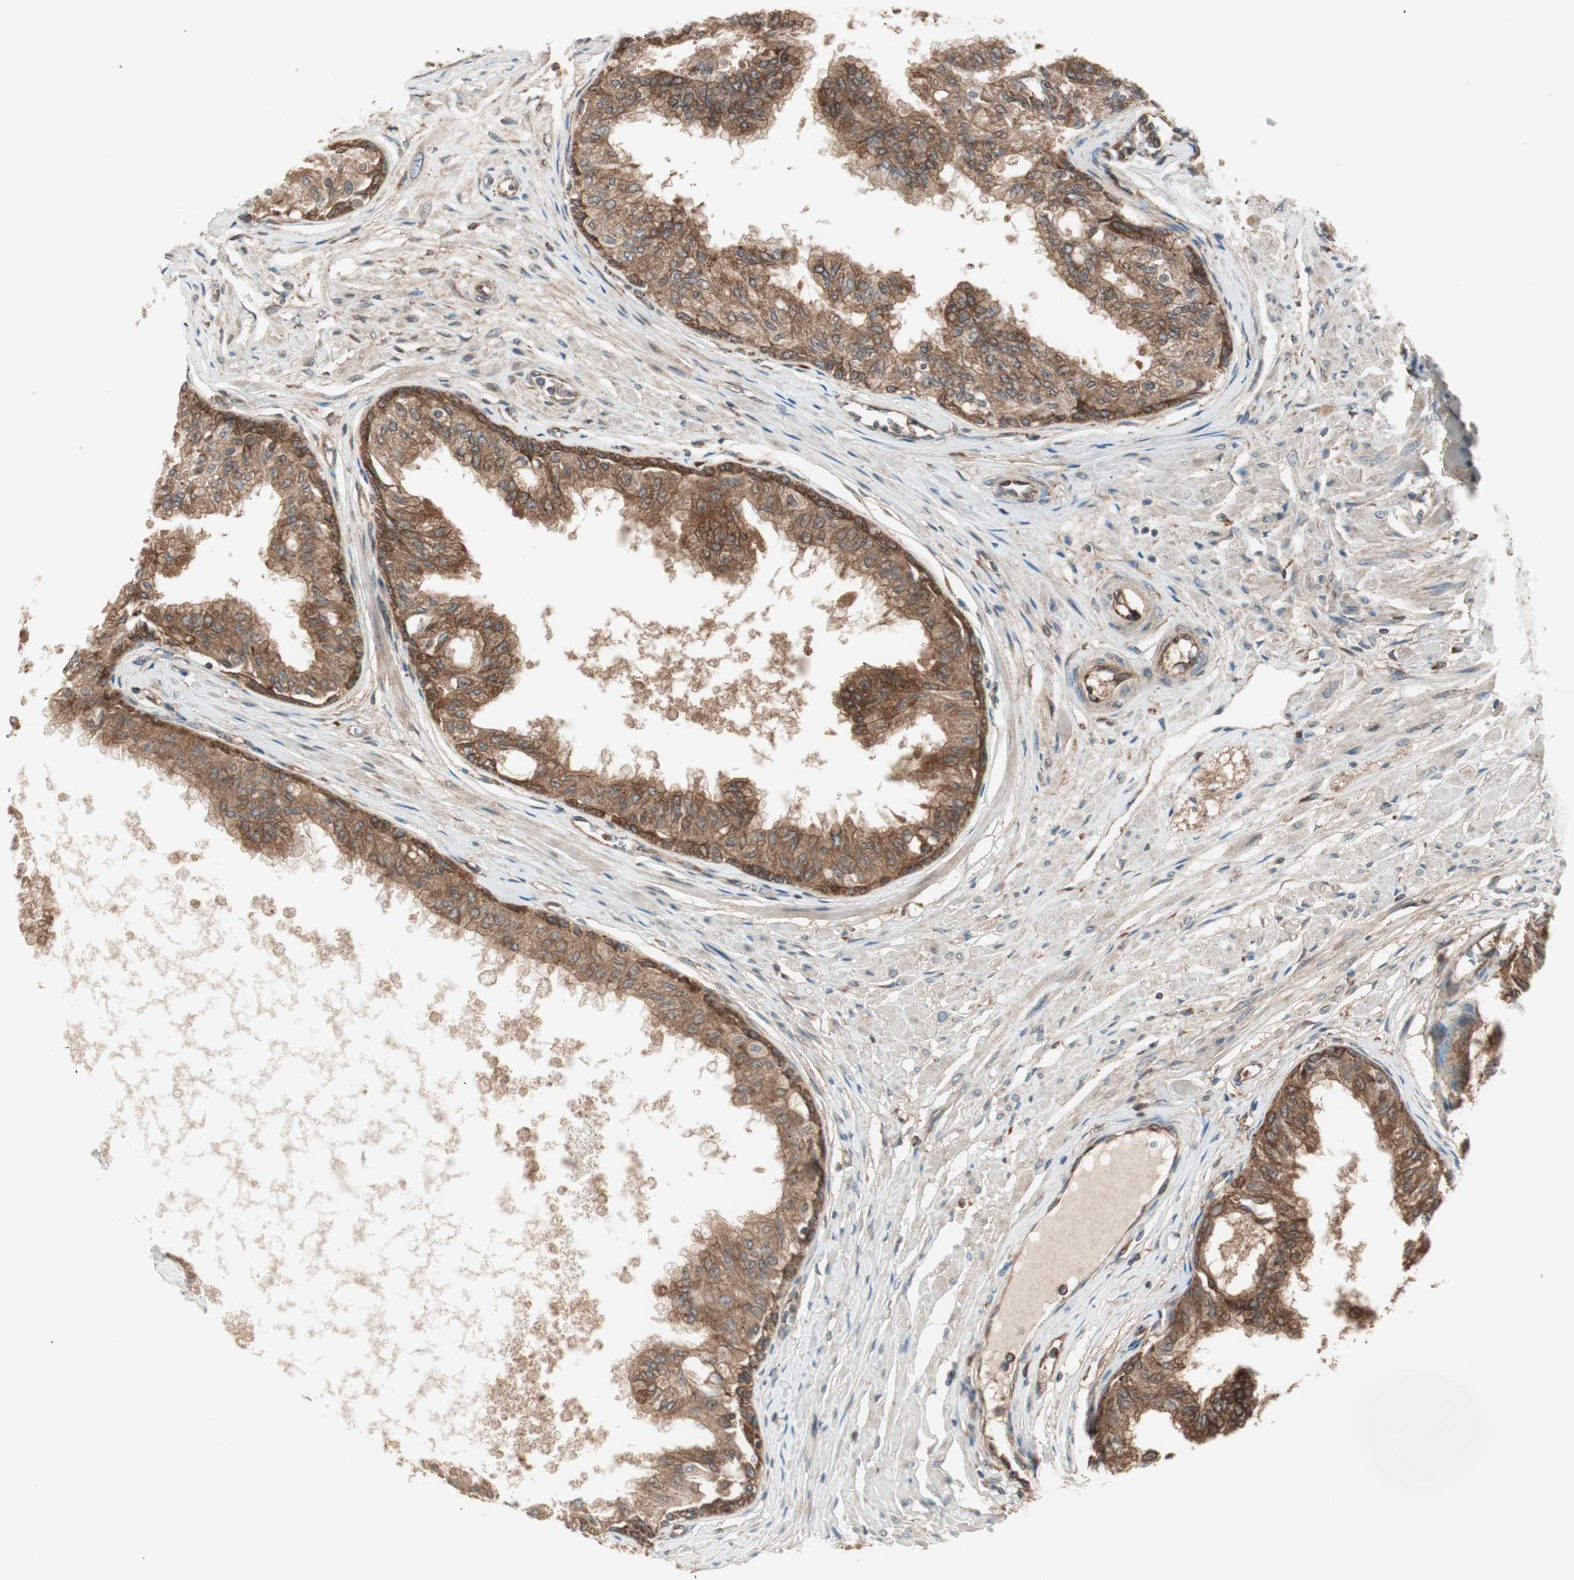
{"staining": {"intensity": "strong", "quantity": ">75%", "location": "cytoplasmic/membranous"}, "tissue": "prostate", "cell_type": "Glandular cells", "image_type": "normal", "snomed": [{"axis": "morphology", "description": "Normal tissue, NOS"}, {"axis": "topography", "description": "Prostate"}, {"axis": "topography", "description": "Seminal veicle"}], "caption": "This image exhibits benign prostate stained with IHC to label a protein in brown. The cytoplasmic/membranous of glandular cells show strong positivity for the protein. Nuclei are counter-stained blue.", "gene": "RAB5A", "patient": {"sex": "male", "age": 60}}